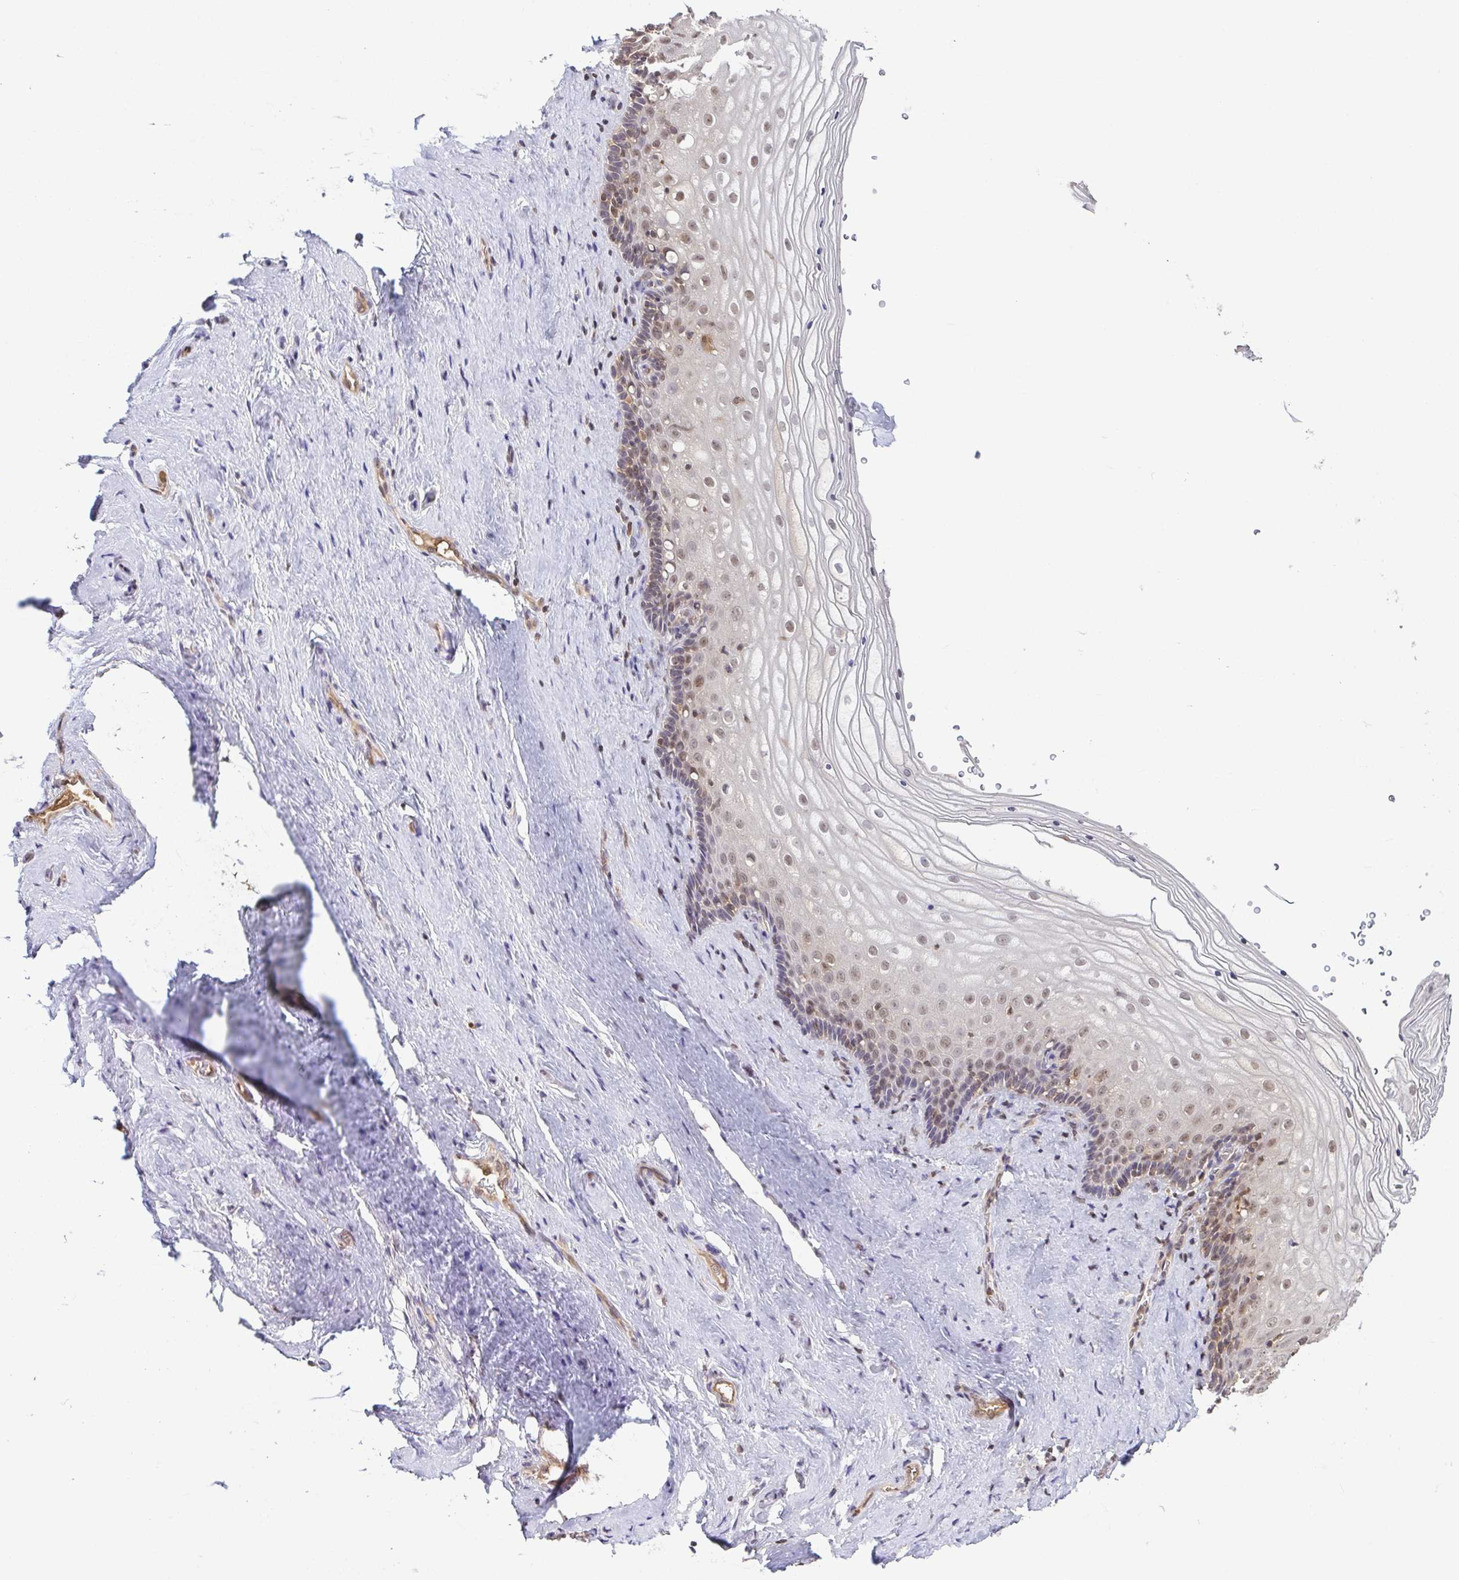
{"staining": {"intensity": "moderate", "quantity": "25%-75%", "location": "cytoplasmic/membranous,nuclear"}, "tissue": "vagina", "cell_type": "Squamous epithelial cells", "image_type": "normal", "snomed": [{"axis": "morphology", "description": "Normal tissue, NOS"}, {"axis": "topography", "description": "Vagina"}], "caption": "The photomicrograph reveals staining of normal vagina, revealing moderate cytoplasmic/membranous,nuclear protein staining (brown color) within squamous epithelial cells.", "gene": "PSMB9", "patient": {"sex": "female", "age": 42}}